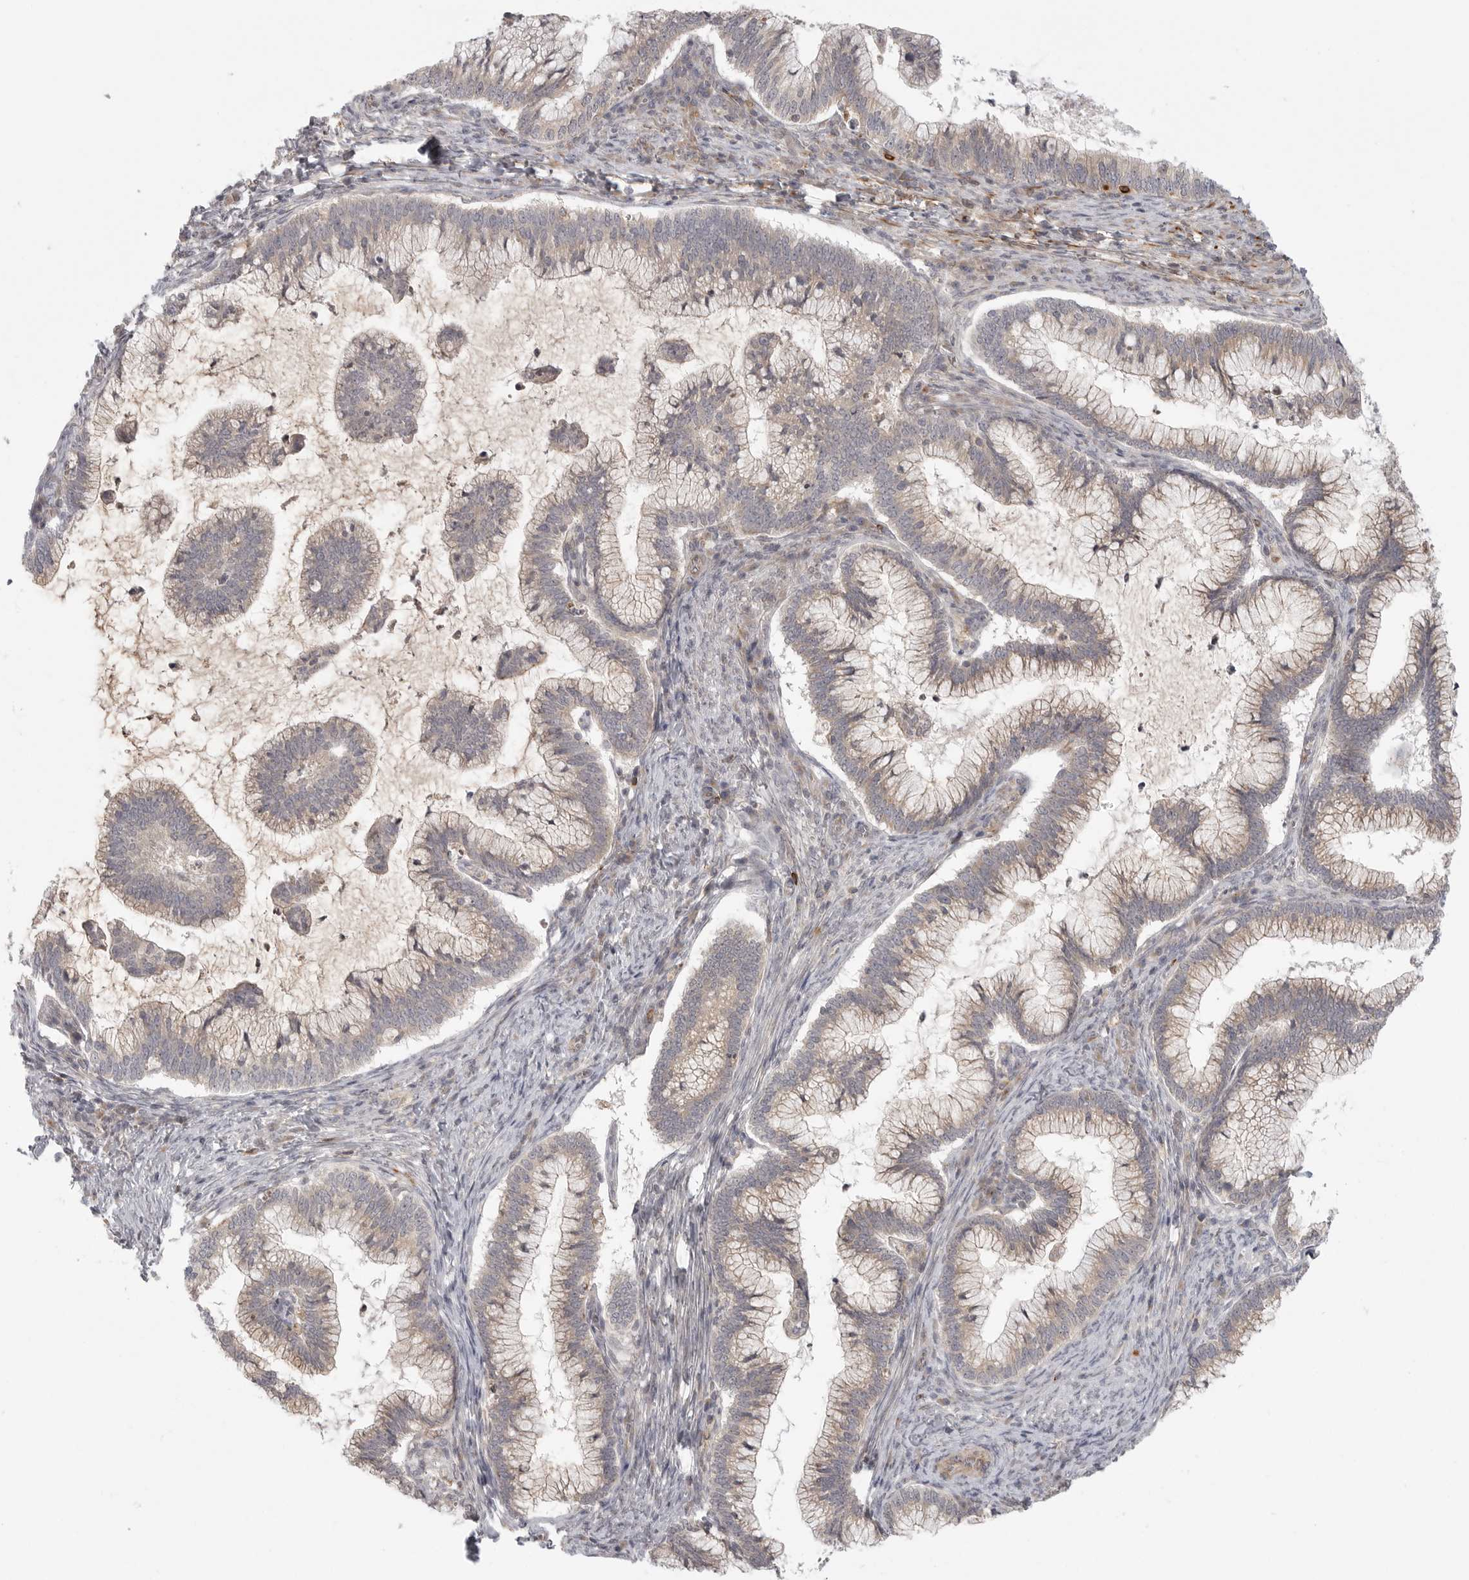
{"staining": {"intensity": "weak", "quantity": "25%-75%", "location": "cytoplasmic/membranous"}, "tissue": "cervical cancer", "cell_type": "Tumor cells", "image_type": "cancer", "snomed": [{"axis": "morphology", "description": "Adenocarcinoma, NOS"}, {"axis": "topography", "description": "Cervix"}], "caption": "This histopathology image demonstrates immunohistochemistry (IHC) staining of human cervical adenocarcinoma, with low weak cytoplasmic/membranous positivity in approximately 25%-75% of tumor cells.", "gene": "CCPG1", "patient": {"sex": "female", "age": 36}}